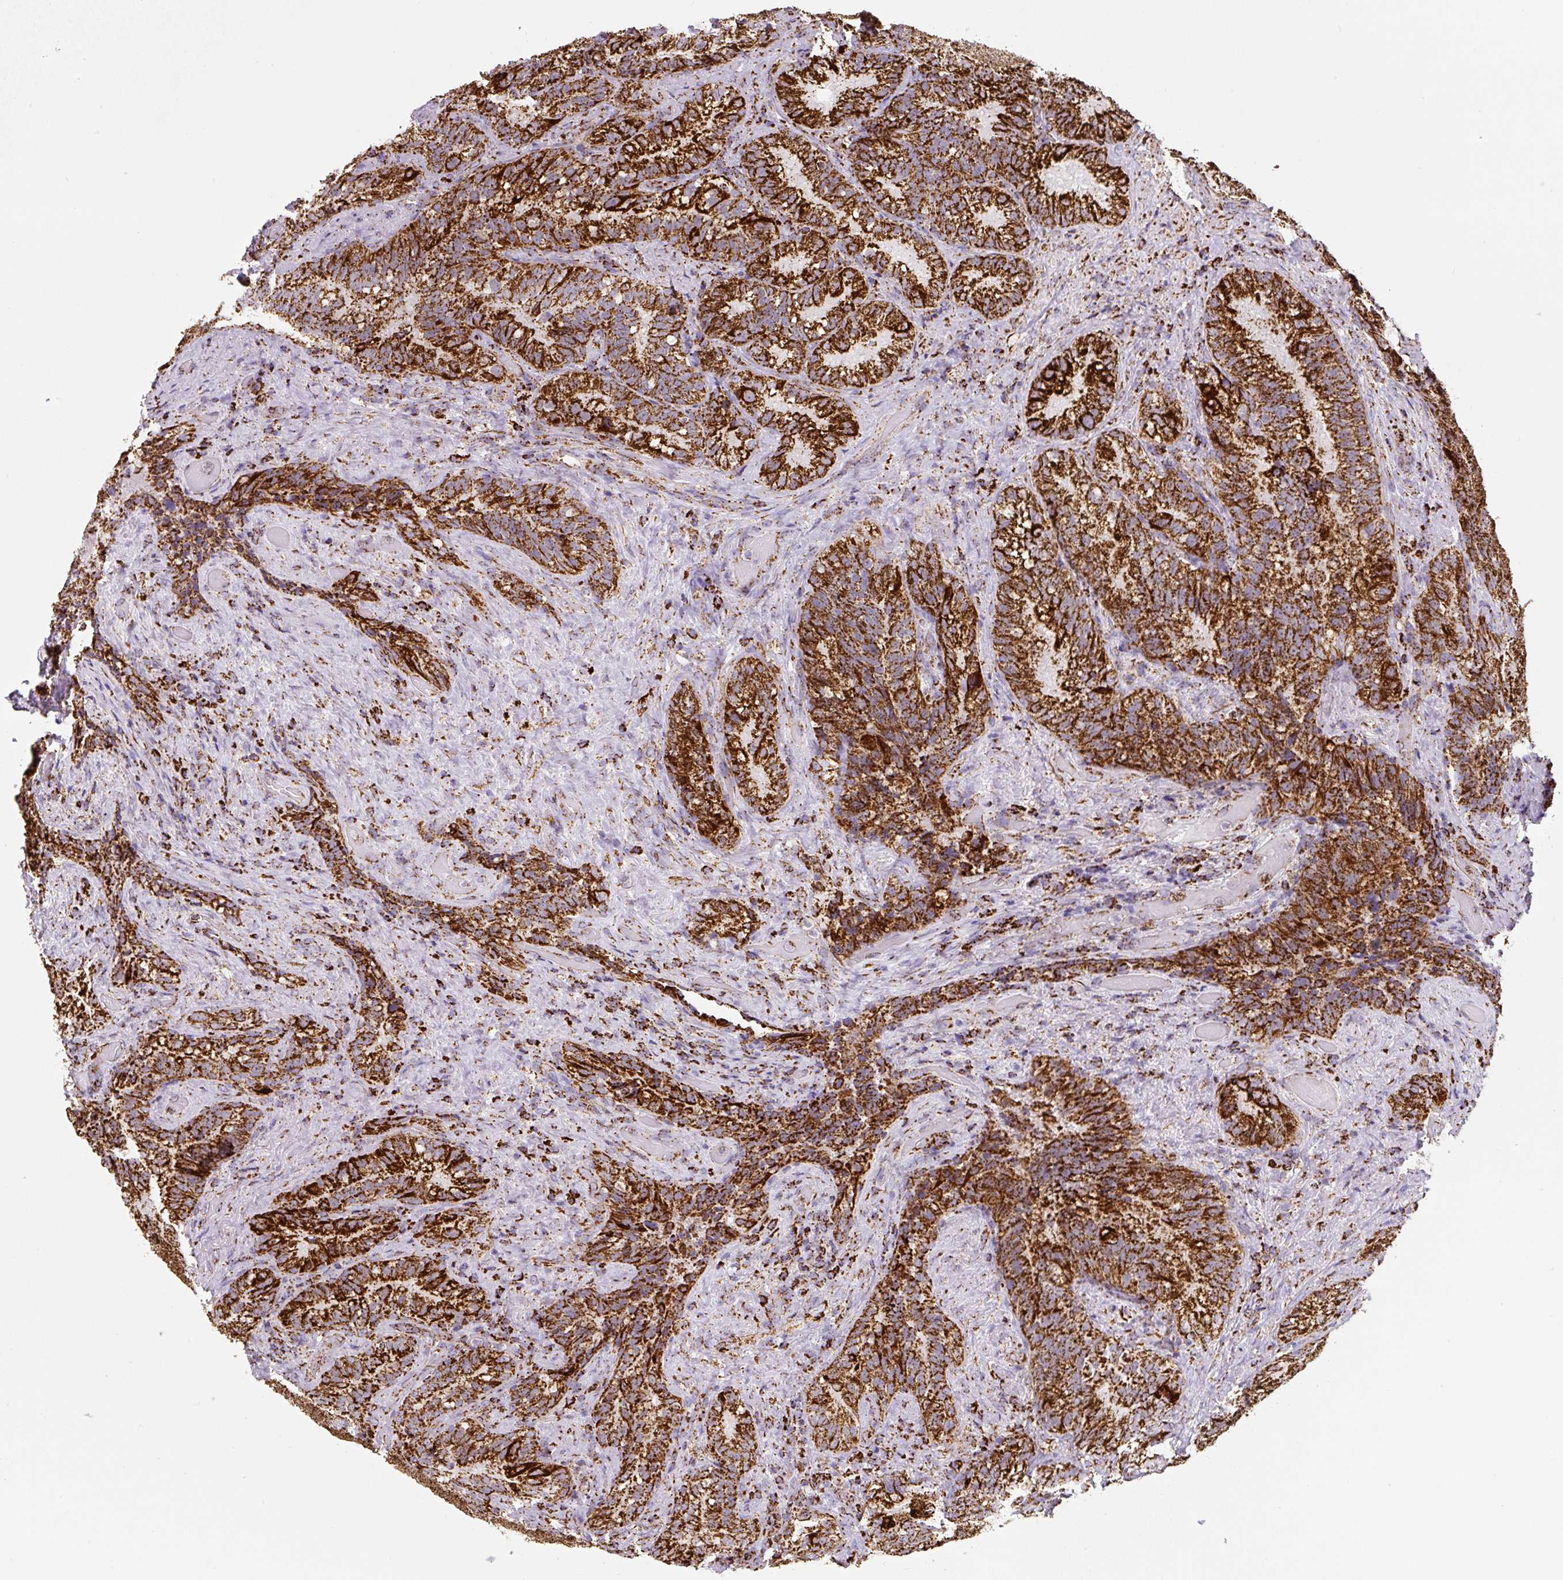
{"staining": {"intensity": "strong", "quantity": ">75%", "location": "cytoplasmic/membranous"}, "tissue": "seminal vesicle", "cell_type": "Glandular cells", "image_type": "normal", "snomed": [{"axis": "morphology", "description": "Normal tissue, NOS"}, {"axis": "topography", "description": "Seminal veicle"}], "caption": "Immunohistochemistry (IHC) micrograph of unremarkable human seminal vesicle stained for a protein (brown), which reveals high levels of strong cytoplasmic/membranous positivity in approximately >75% of glandular cells.", "gene": "ATP5F1A", "patient": {"sex": "male", "age": 68}}